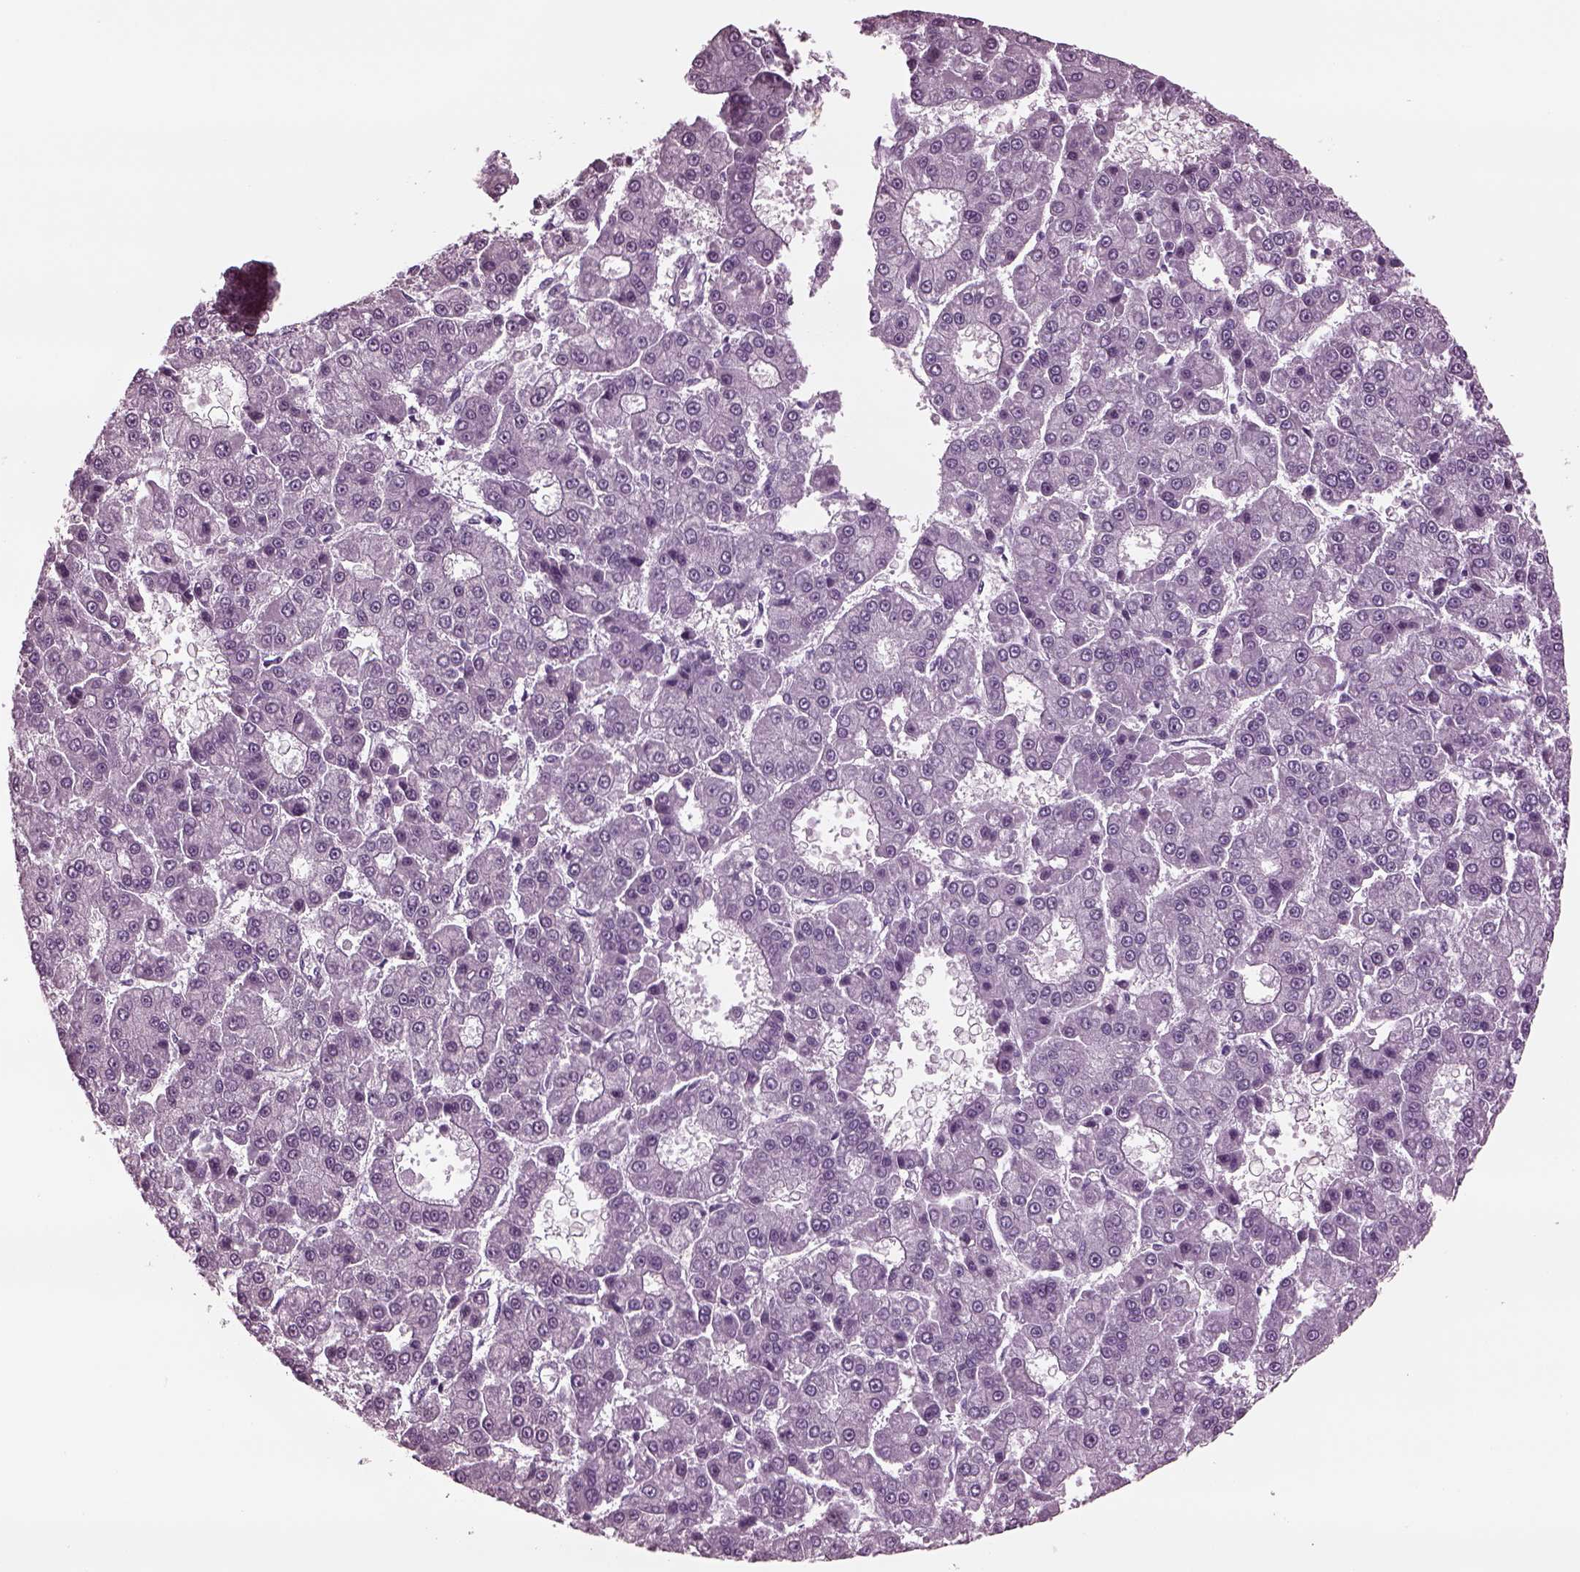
{"staining": {"intensity": "negative", "quantity": "none", "location": "none"}, "tissue": "liver cancer", "cell_type": "Tumor cells", "image_type": "cancer", "snomed": [{"axis": "morphology", "description": "Carcinoma, Hepatocellular, NOS"}, {"axis": "topography", "description": "Liver"}], "caption": "Immunohistochemical staining of human hepatocellular carcinoma (liver) demonstrates no significant staining in tumor cells.", "gene": "TPPP2", "patient": {"sex": "male", "age": 70}}